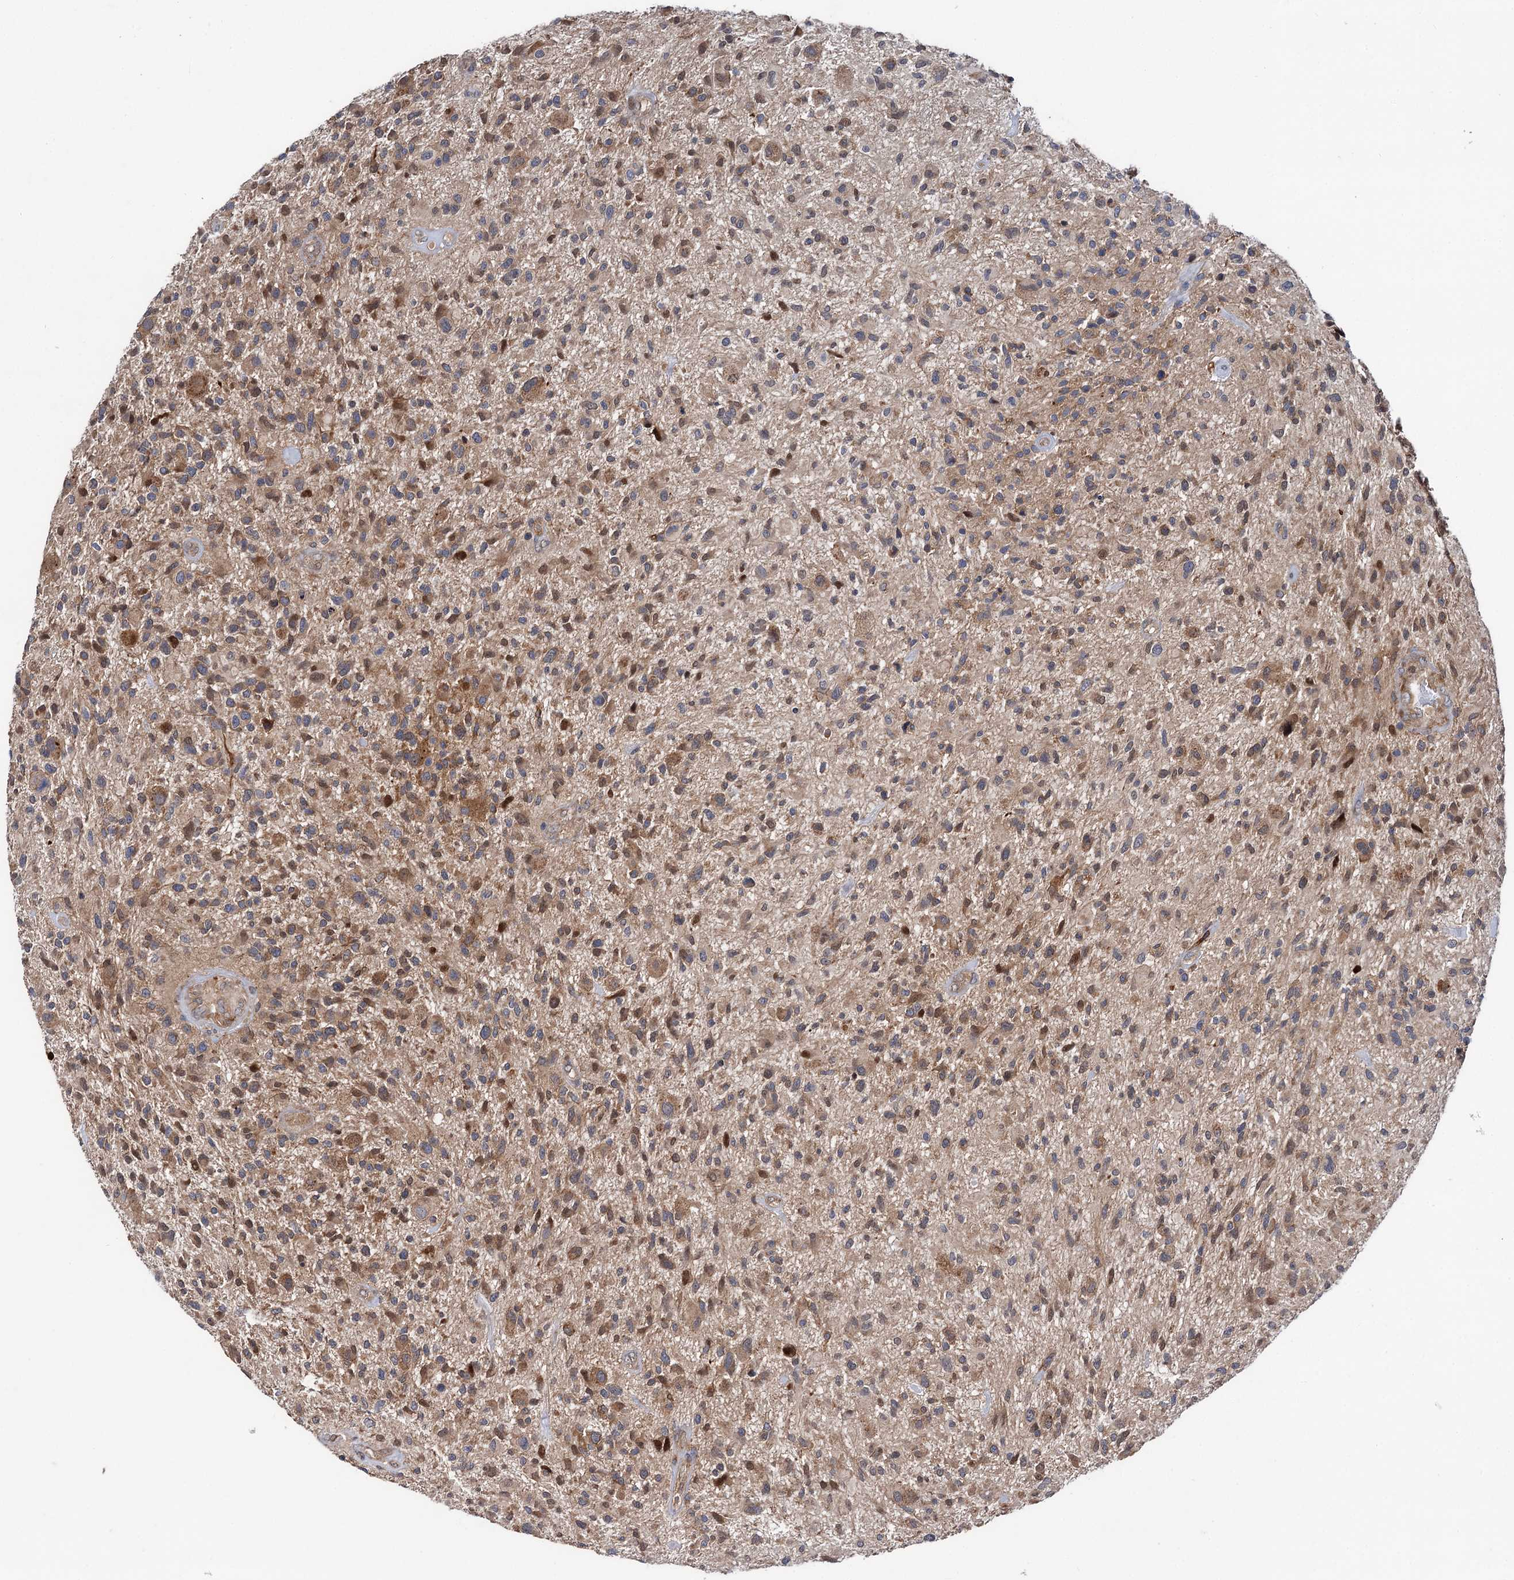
{"staining": {"intensity": "moderate", "quantity": "25%-75%", "location": "cytoplasmic/membranous"}, "tissue": "glioma", "cell_type": "Tumor cells", "image_type": "cancer", "snomed": [{"axis": "morphology", "description": "Glioma, malignant, High grade"}, {"axis": "topography", "description": "Brain"}], "caption": "Malignant high-grade glioma stained with a protein marker shows moderate staining in tumor cells.", "gene": "NAA25", "patient": {"sex": "male", "age": 47}}